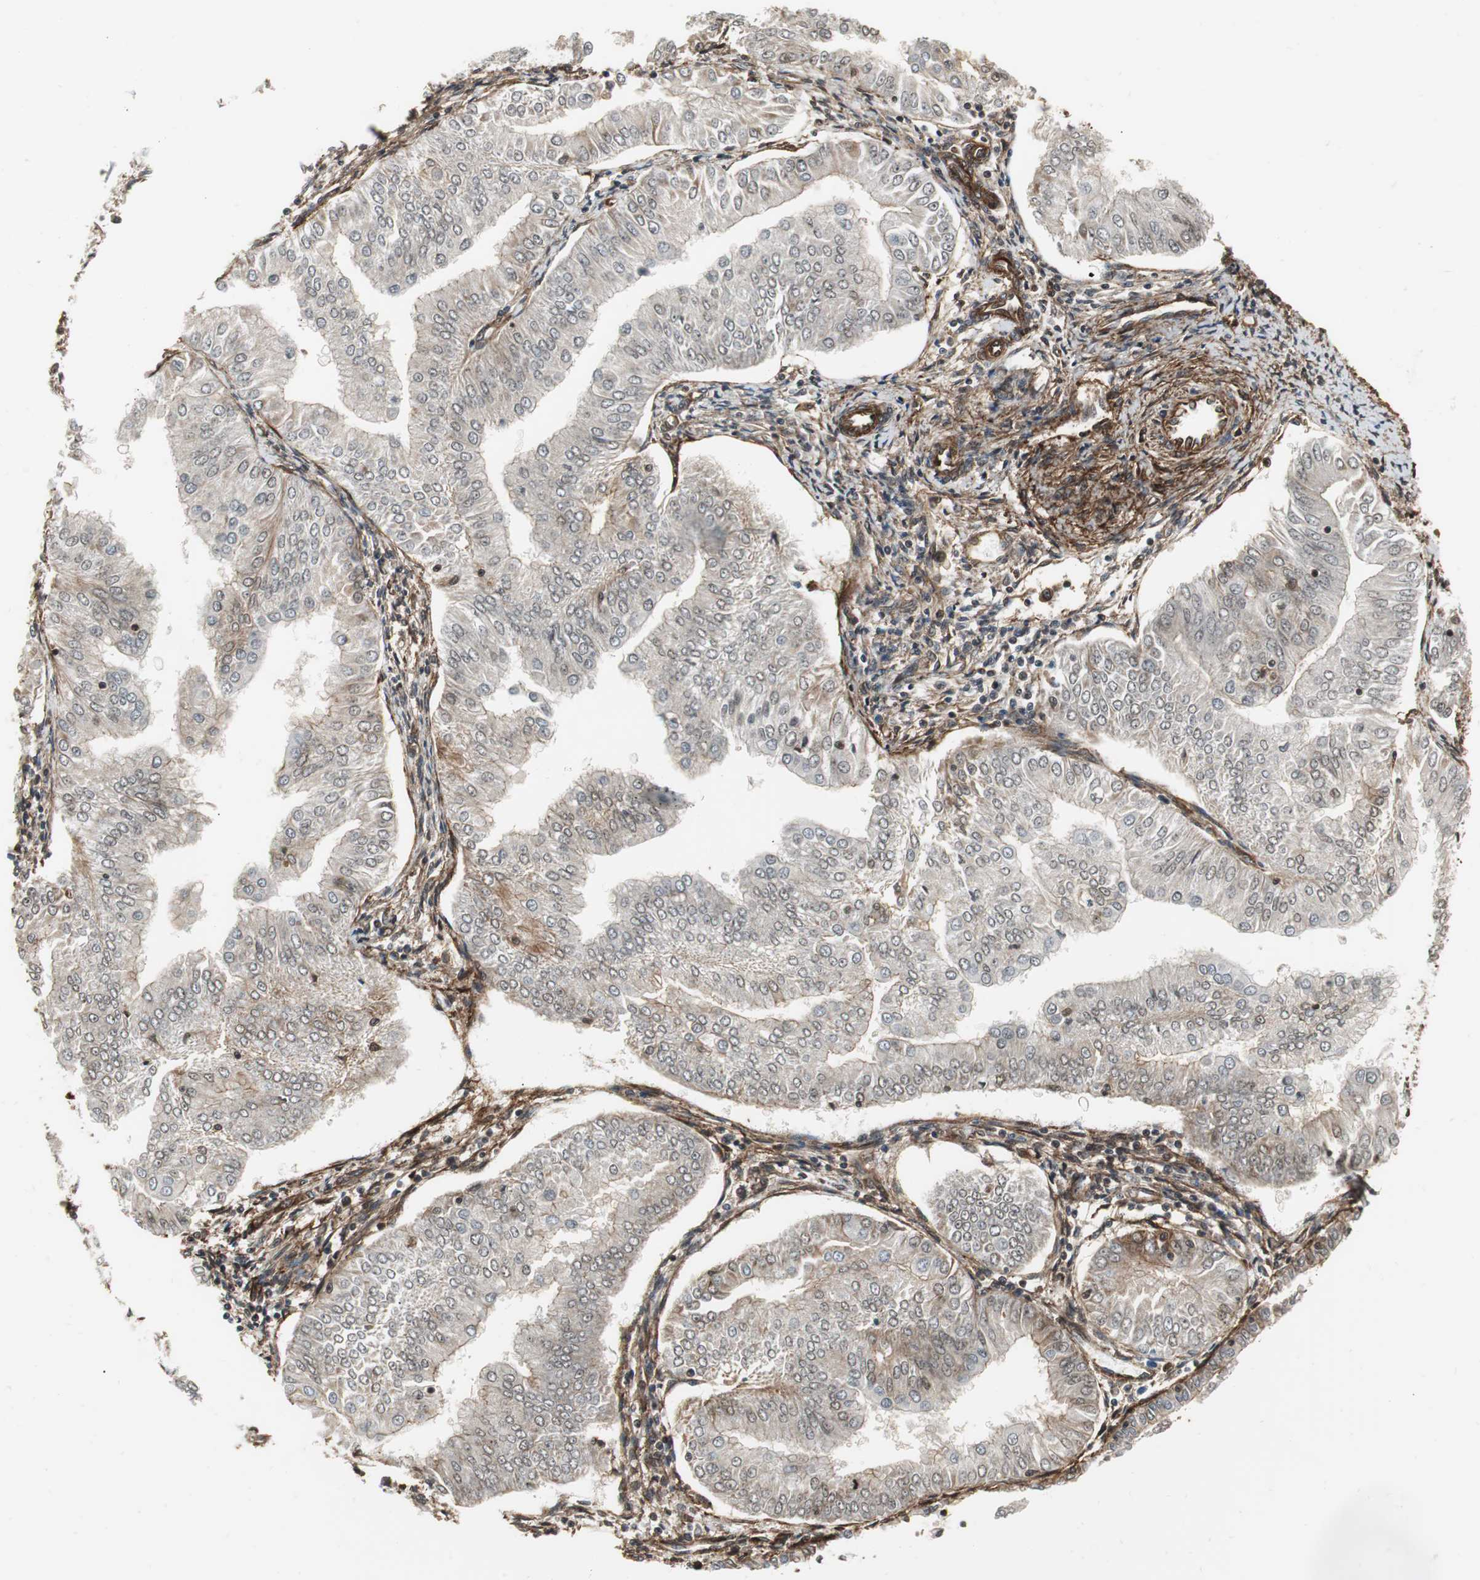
{"staining": {"intensity": "weak", "quantity": "25%-75%", "location": "cytoplasmic/membranous"}, "tissue": "endometrial cancer", "cell_type": "Tumor cells", "image_type": "cancer", "snomed": [{"axis": "morphology", "description": "Adenocarcinoma, NOS"}, {"axis": "topography", "description": "Endometrium"}], "caption": "Protein staining shows weak cytoplasmic/membranous expression in approximately 25%-75% of tumor cells in adenocarcinoma (endometrial).", "gene": "PTPN11", "patient": {"sex": "female", "age": 53}}